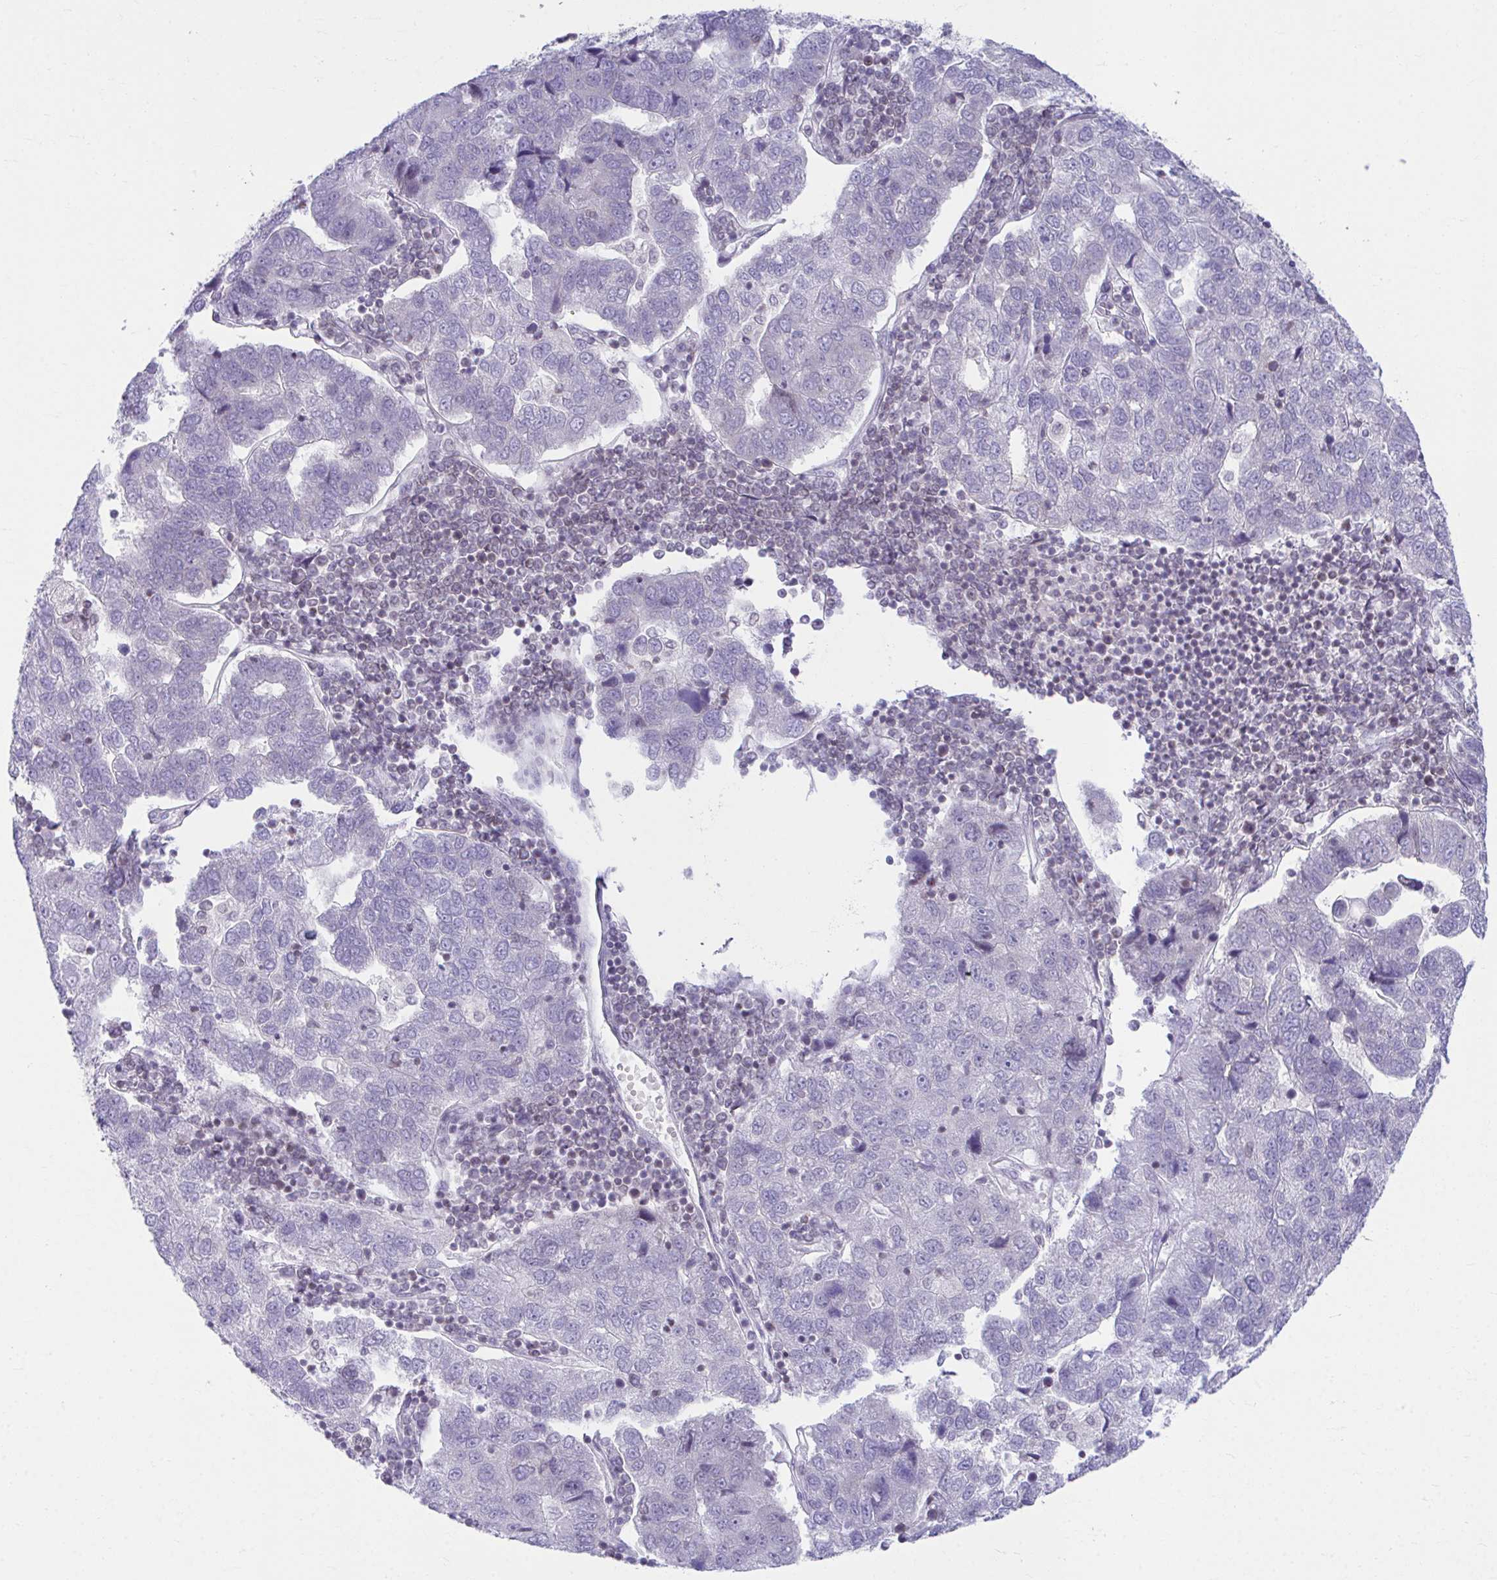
{"staining": {"intensity": "negative", "quantity": "none", "location": "none"}, "tissue": "pancreatic cancer", "cell_type": "Tumor cells", "image_type": "cancer", "snomed": [{"axis": "morphology", "description": "Adenocarcinoma, NOS"}, {"axis": "topography", "description": "Pancreas"}], "caption": "Immunohistochemical staining of adenocarcinoma (pancreatic) displays no significant expression in tumor cells.", "gene": "OR7A5", "patient": {"sex": "female", "age": 61}}